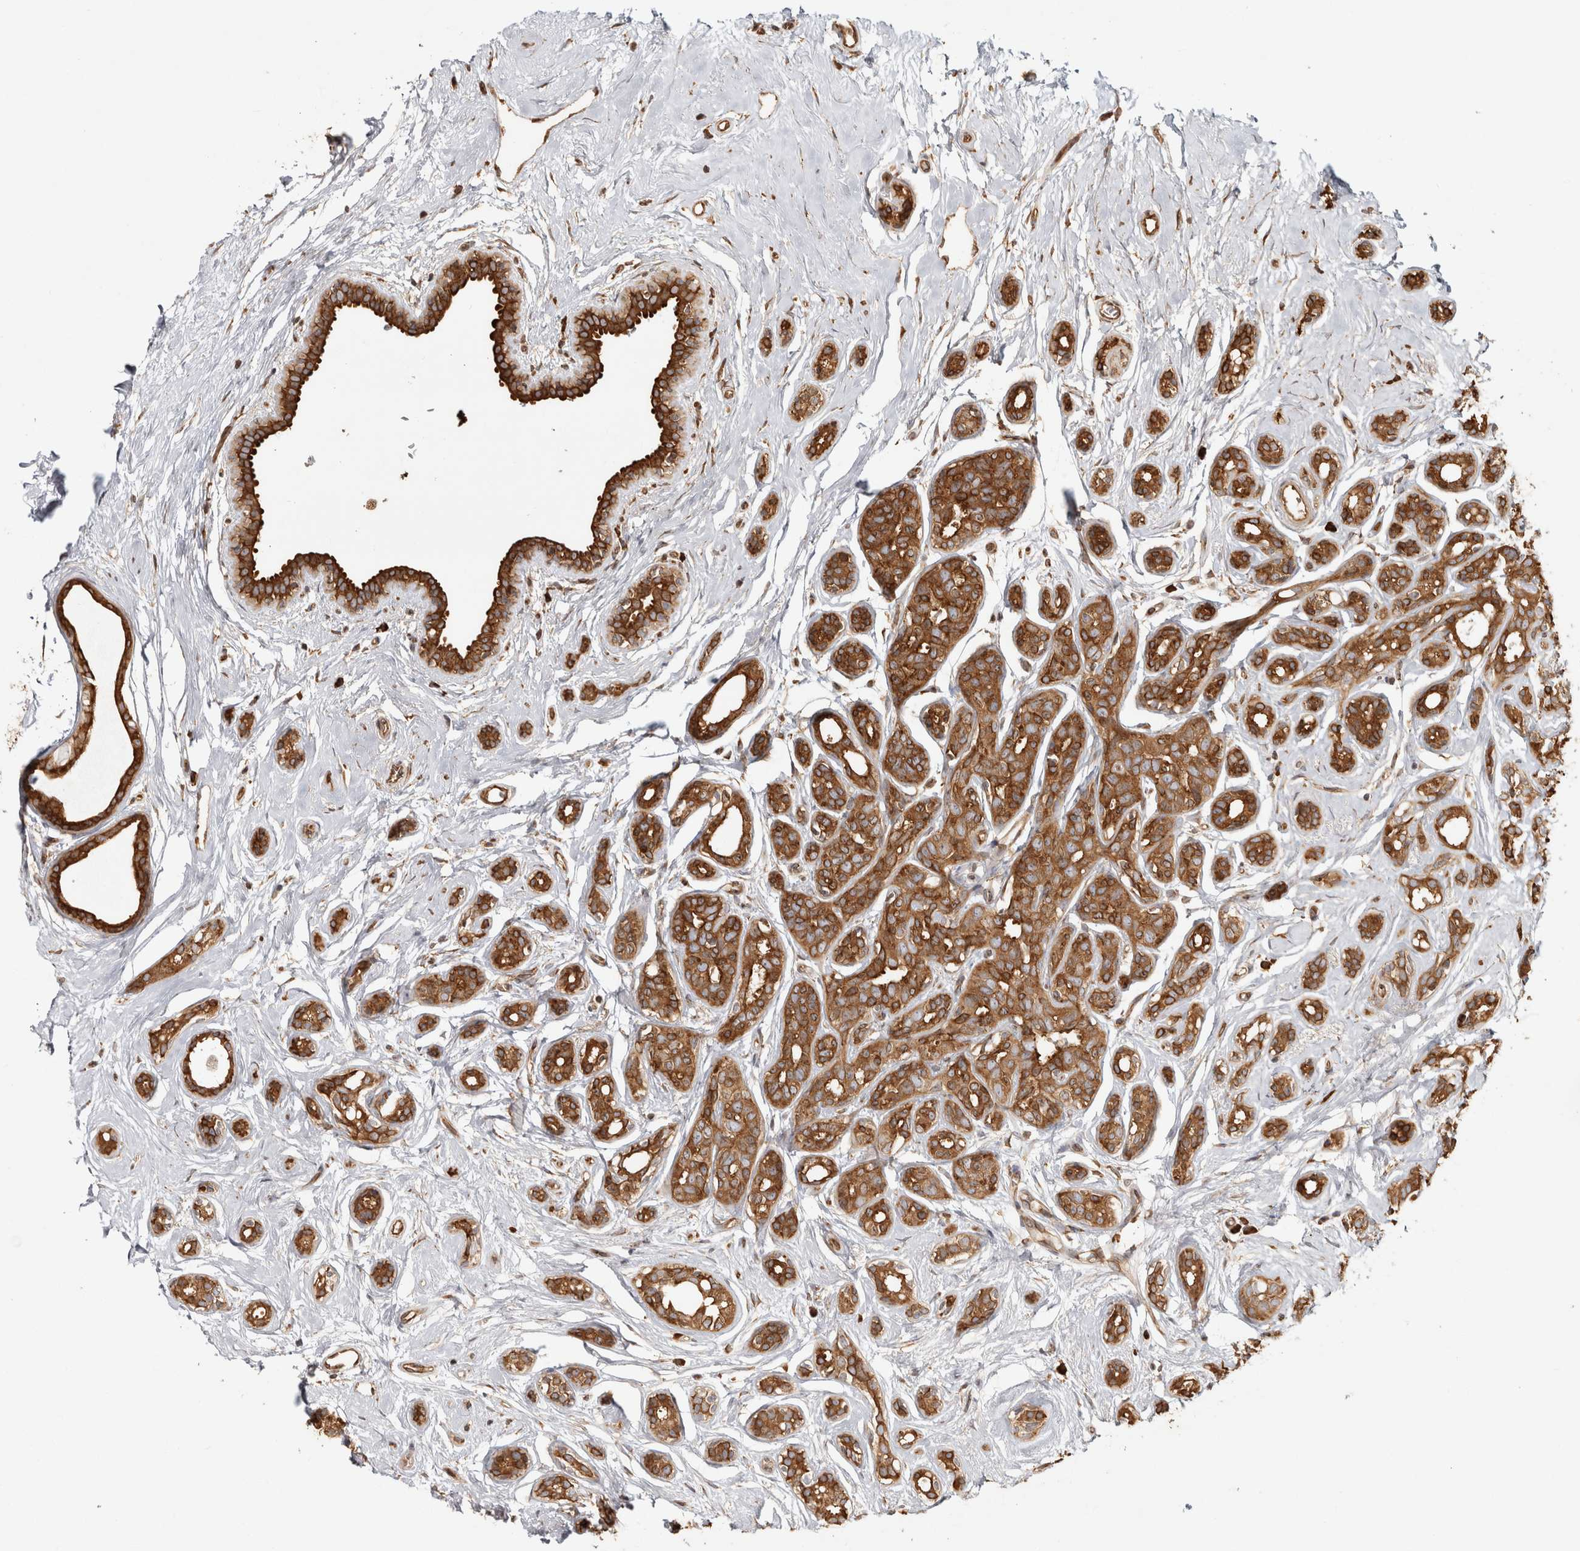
{"staining": {"intensity": "strong", "quantity": ">75%", "location": "cytoplasmic/membranous"}, "tissue": "breast cancer", "cell_type": "Tumor cells", "image_type": "cancer", "snomed": [{"axis": "morphology", "description": "Duct carcinoma"}, {"axis": "topography", "description": "Breast"}], "caption": "DAB (3,3'-diaminobenzidine) immunohistochemical staining of human breast cancer reveals strong cytoplasmic/membranous protein expression in approximately >75% of tumor cells.", "gene": "CAMSAP2", "patient": {"sex": "female", "age": 55}}